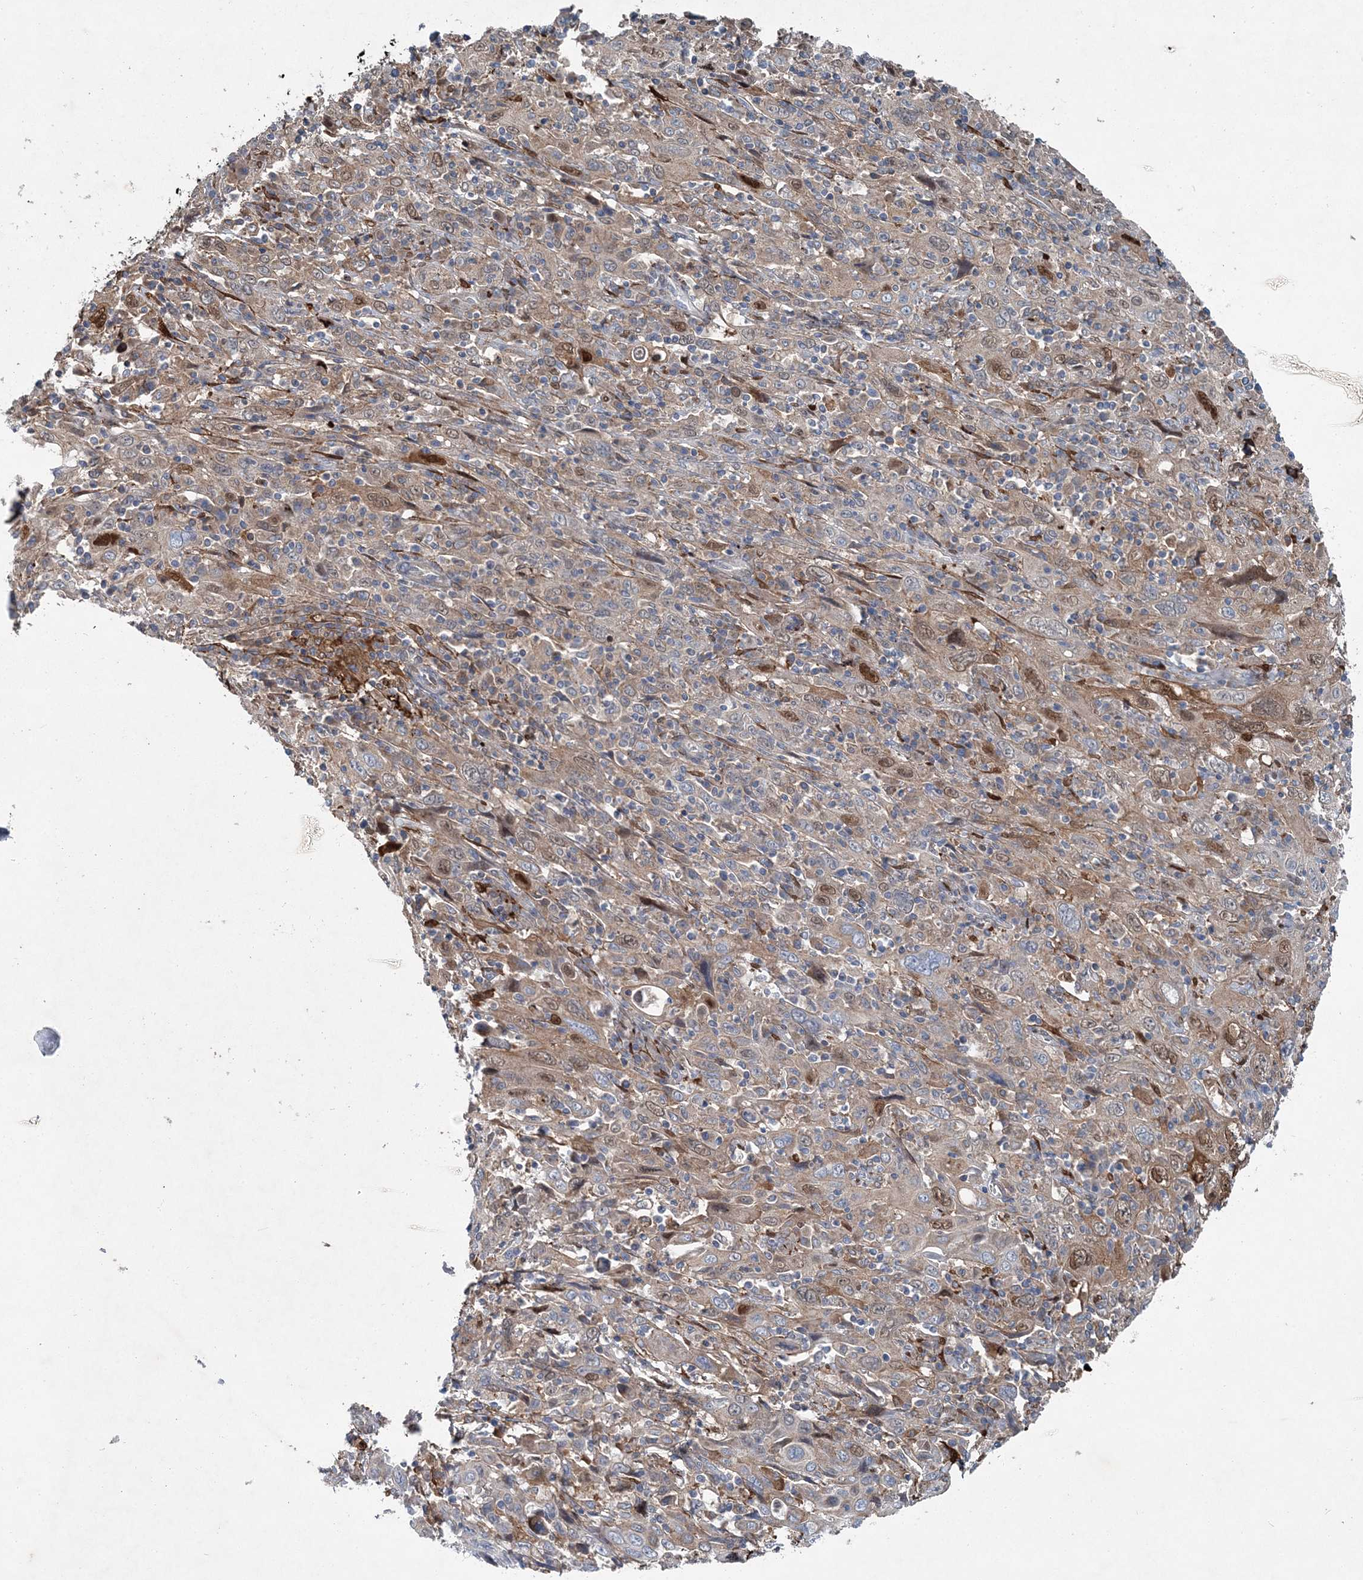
{"staining": {"intensity": "moderate", "quantity": "25%-75%", "location": "cytoplasmic/membranous,nuclear"}, "tissue": "cervical cancer", "cell_type": "Tumor cells", "image_type": "cancer", "snomed": [{"axis": "morphology", "description": "Squamous cell carcinoma, NOS"}, {"axis": "topography", "description": "Cervix"}], "caption": "This is an image of IHC staining of cervical cancer, which shows moderate positivity in the cytoplasmic/membranous and nuclear of tumor cells.", "gene": "SPOPL", "patient": {"sex": "female", "age": 46}}